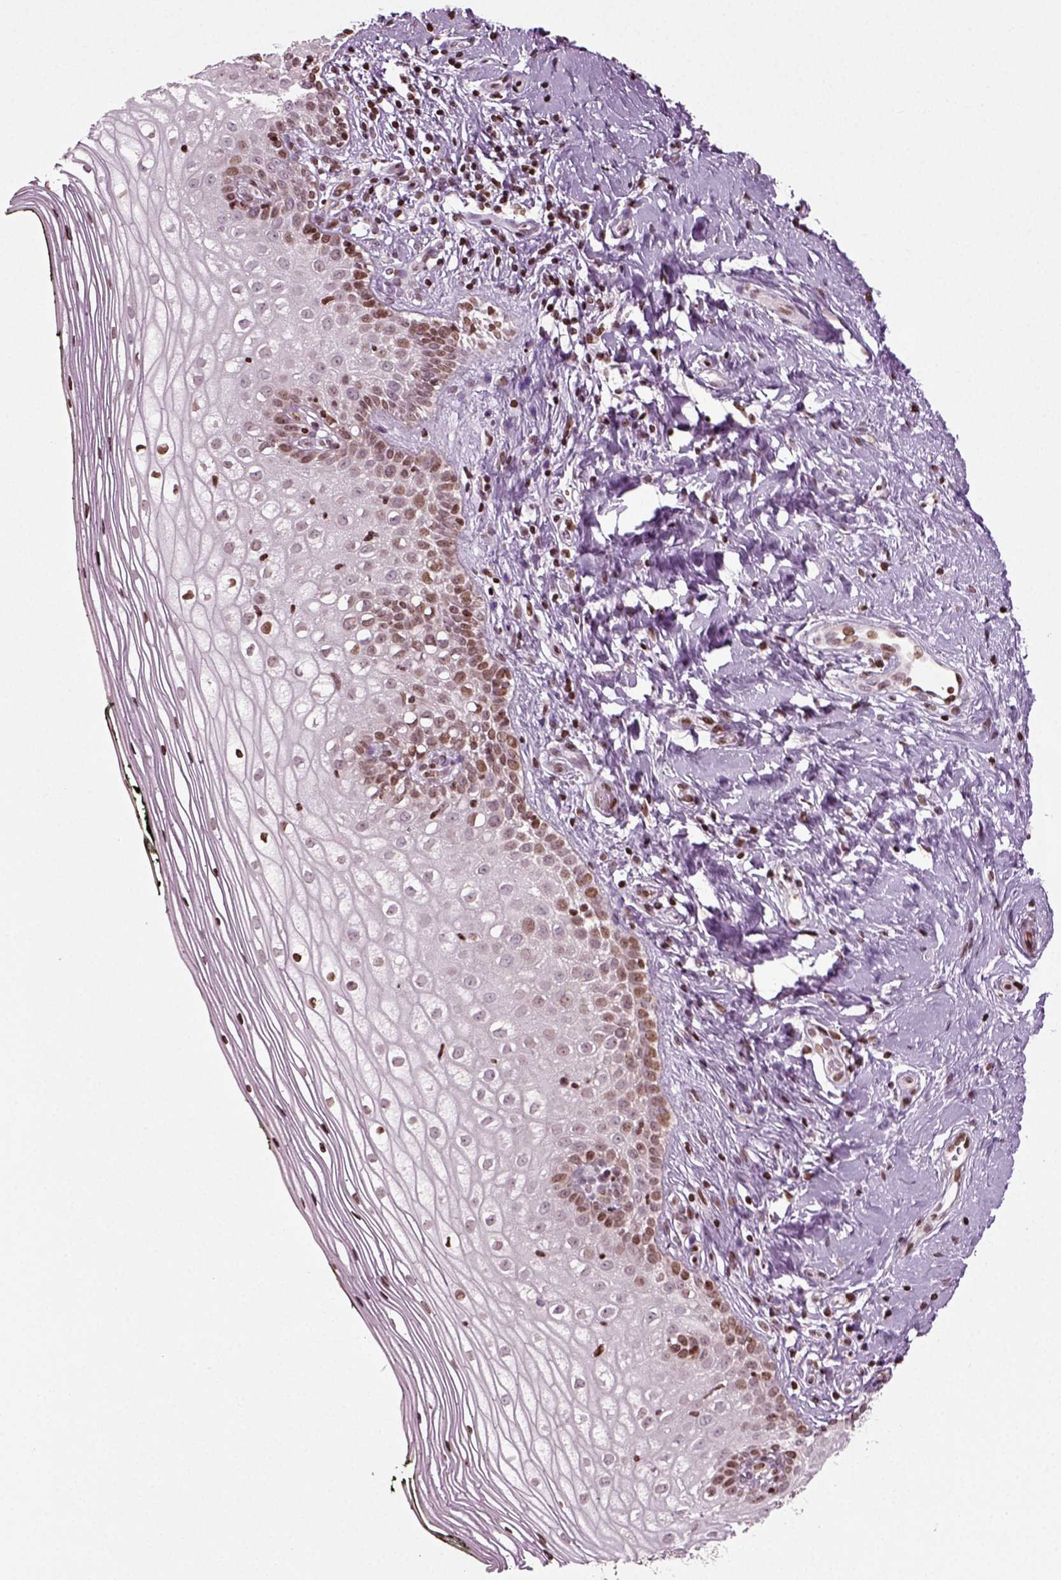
{"staining": {"intensity": "moderate", "quantity": "25%-75%", "location": "nuclear"}, "tissue": "vagina", "cell_type": "Squamous epithelial cells", "image_type": "normal", "snomed": [{"axis": "morphology", "description": "Normal tissue, NOS"}, {"axis": "topography", "description": "Vagina"}], "caption": "Squamous epithelial cells show medium levels of moderate nuclear staining in about 25%-75% of cells in unremarkable human vagina. (DAB (3,3'-diaminobenzidine) = brown stain, brightfield microscopy at high magnification).", "gene": "HEYL", "patient": {"sex": "female", "age": 47}}